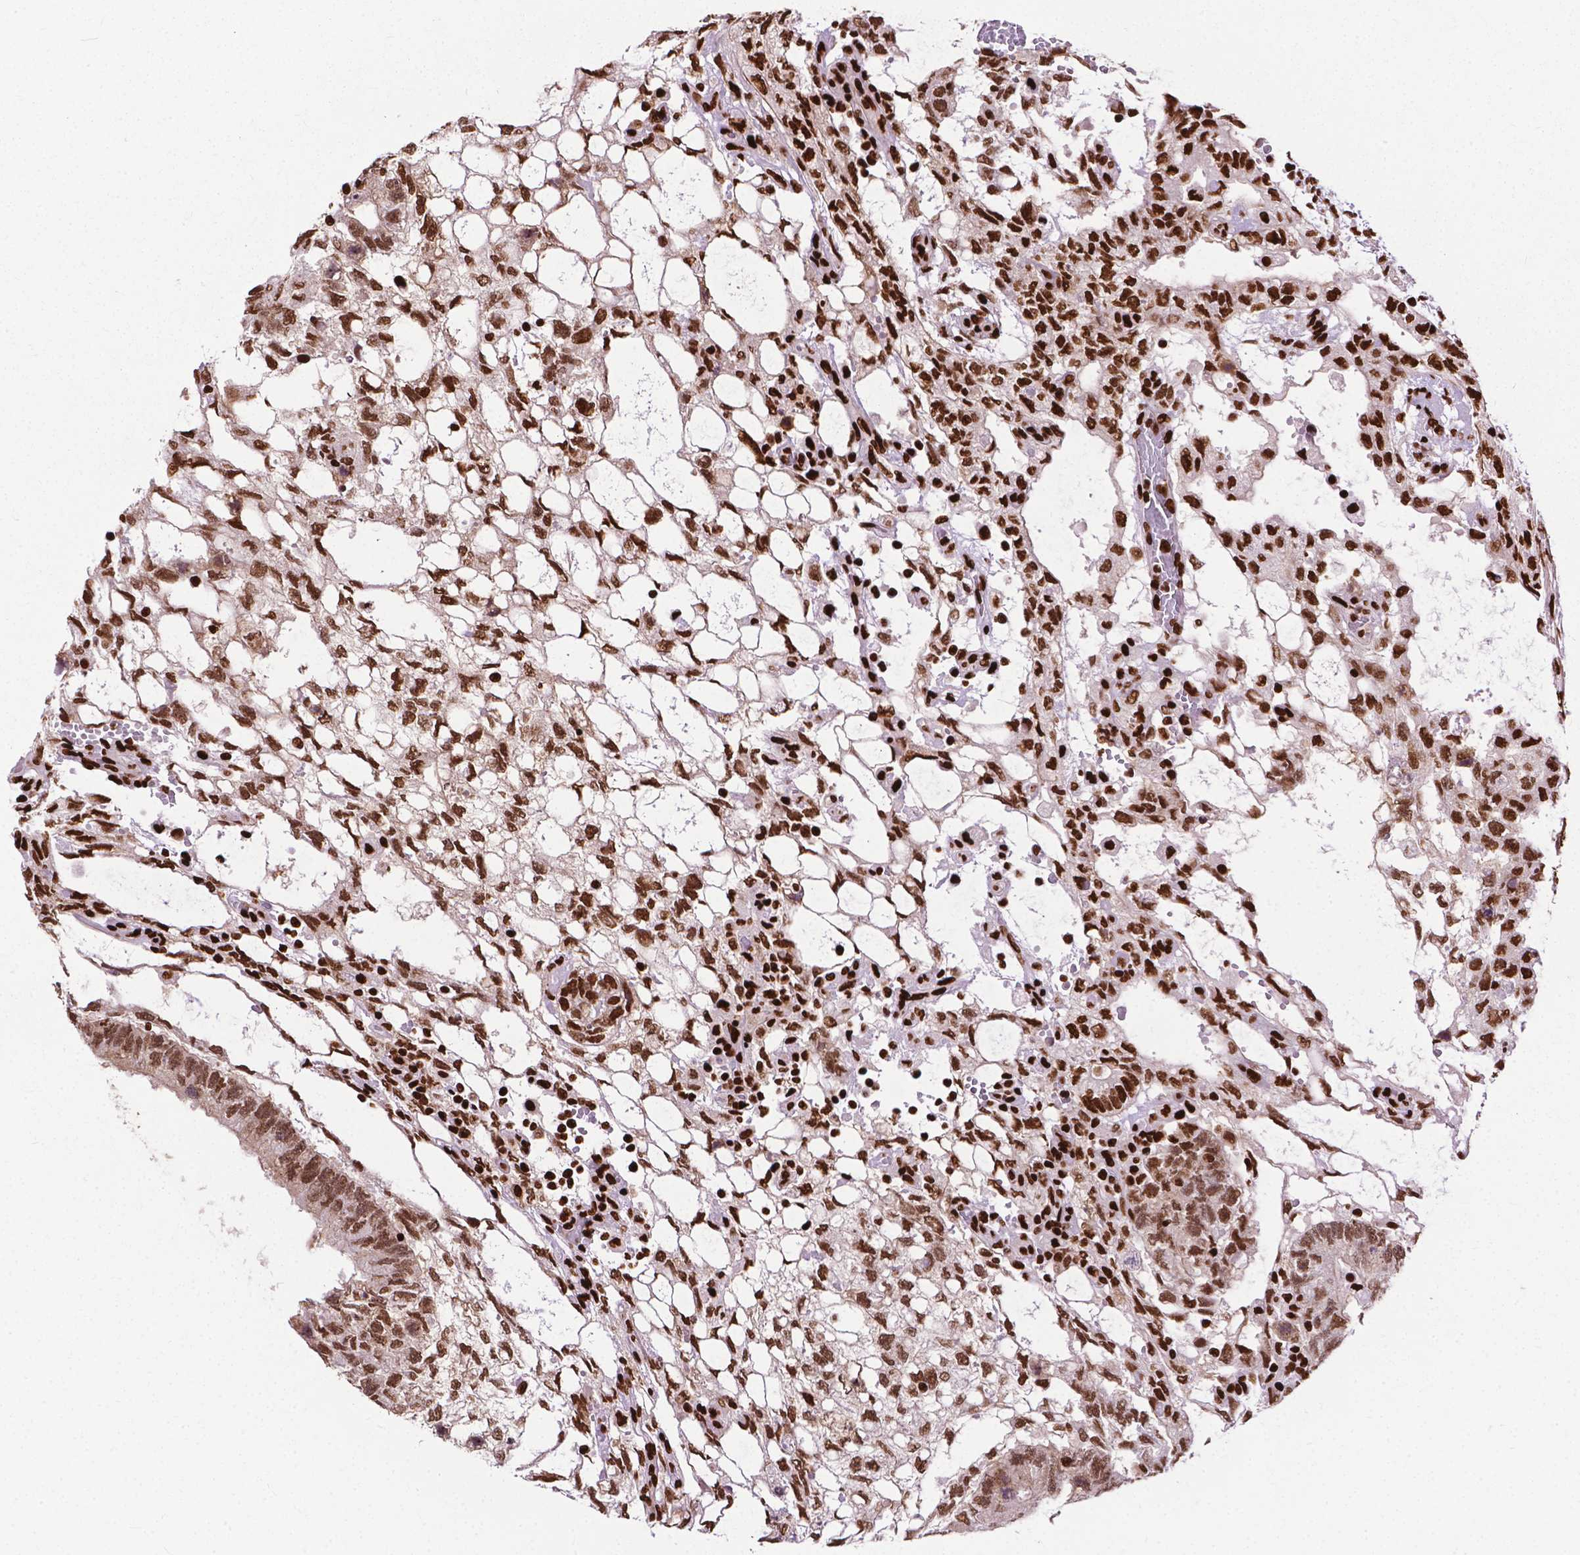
{"staining": {"intensity": "moderate", "quantity": ">75%", "location": "nuclear"}, "tissue": "testis cancer", "cell_type": "Tumor cells", "image_type": "cancer", "snomed": [{"axis": "morphology", "description": "Carcinoma, Embryonal, NOS"}, {"axis": "topography", "description": "Testis"}], "caption": "High-magnification brightfield microscopy of testis embryonal carcinoma stained with DAB (brown) and counterstained with hematoxylin (blue). tumor cells exhibit moderate nuclear positivity is present in about>75% of cells.", "gene": "SMIM5", "patient": {"sex": "male", "age": 32}}